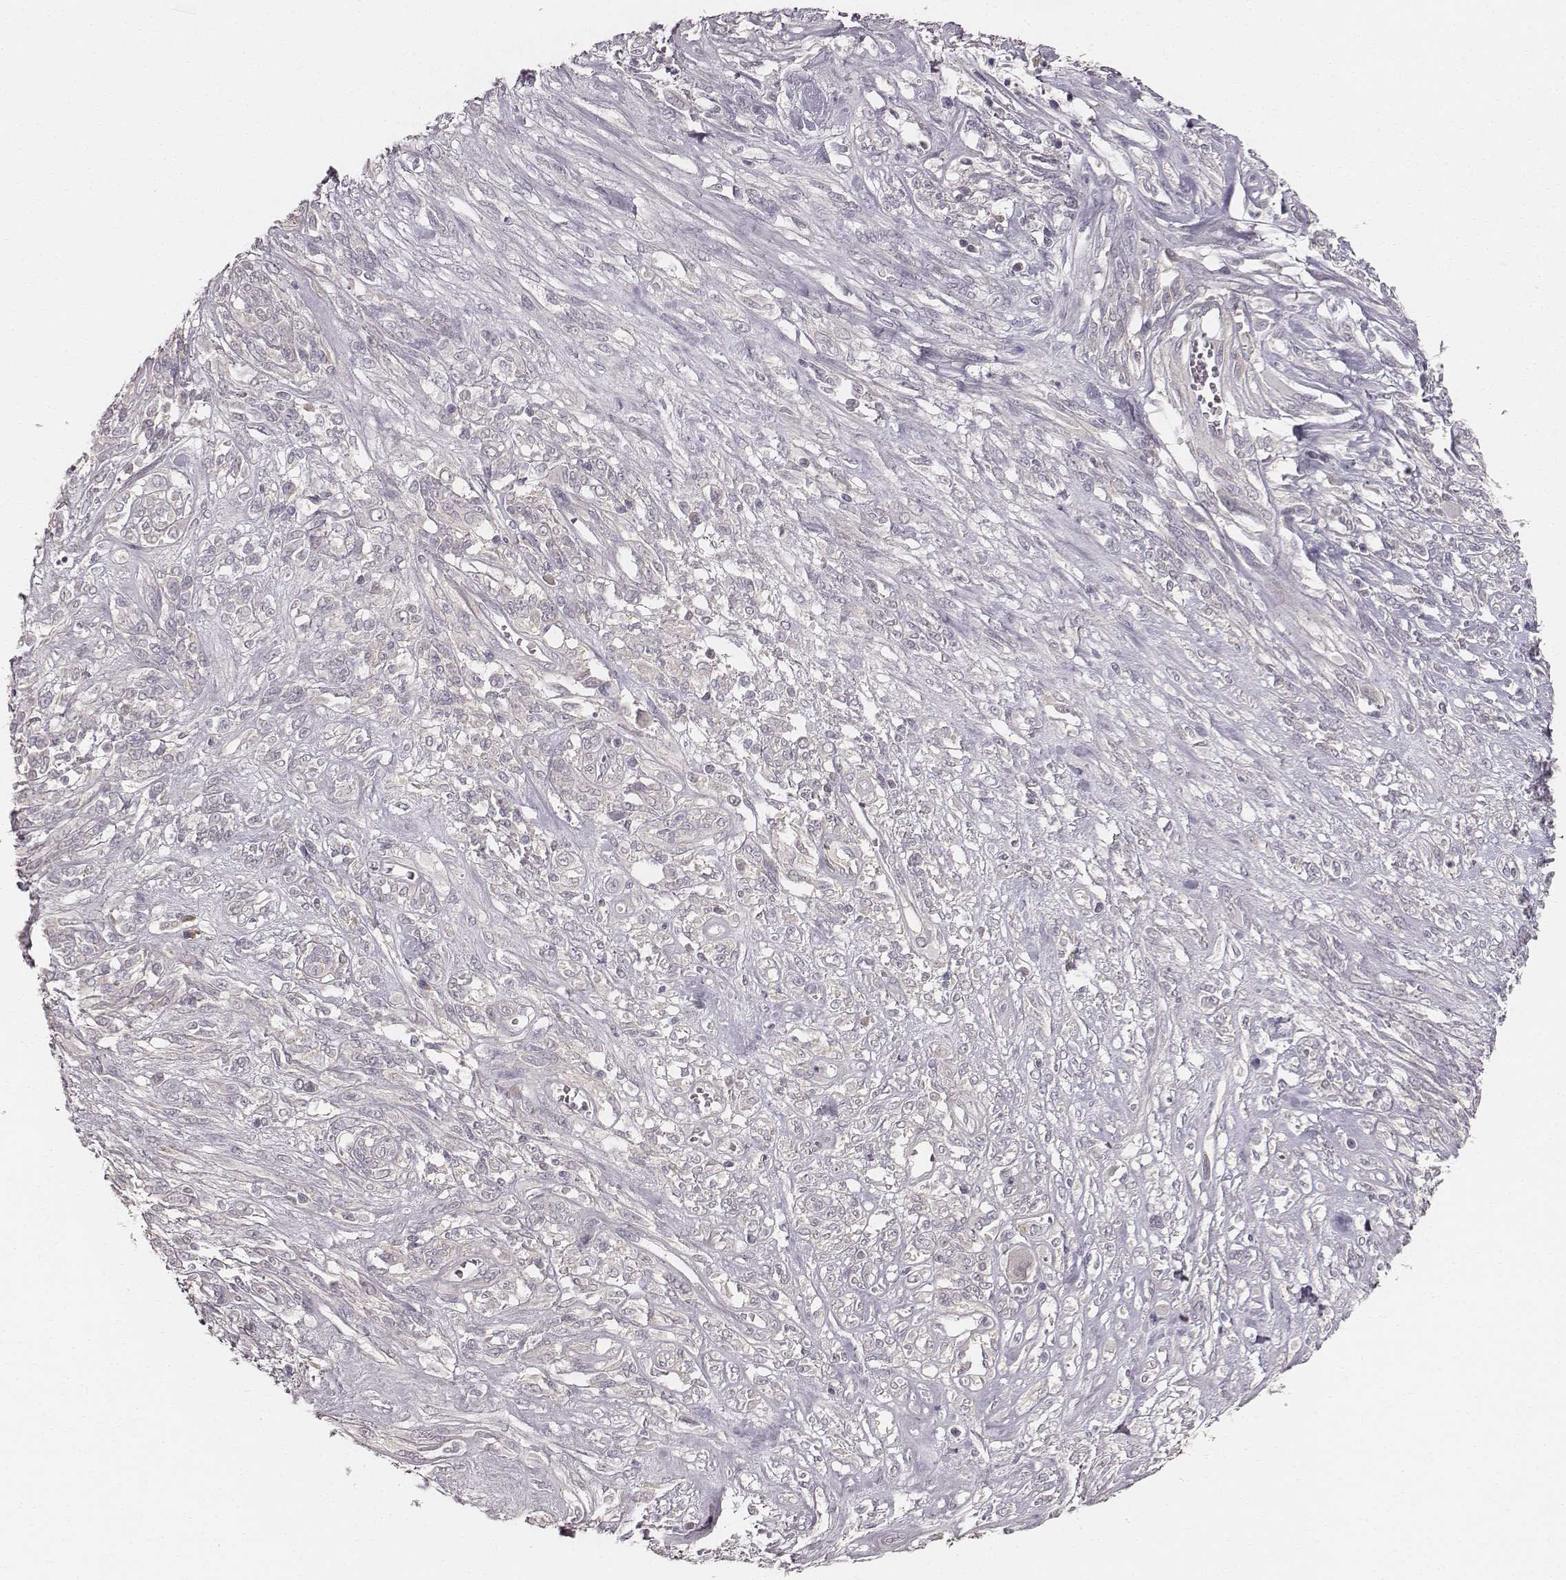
{"staining": {"intensity": "negative", "quantity": "none", "location": "none"}, "tissue": "melanoma", "cell_type": "Tumor cells", "image_type": "cancer", "snomed": [{"axis": "morphology", "description": "Malignant melanoma, NOS"}, {"axis": "topography", "description": "Skin"}], "caption": "A photomicrograph of human melanoma is negative for staining in tumor cells. (Stains: DAB (3,3'-diaminobenzidine) immunohistochemistry with hematoxylin counter stain, Microscopy: brightfield microscopy at high magnification).", "gene": "LY6K", "patient": {"sex": "female", "age": 91}}